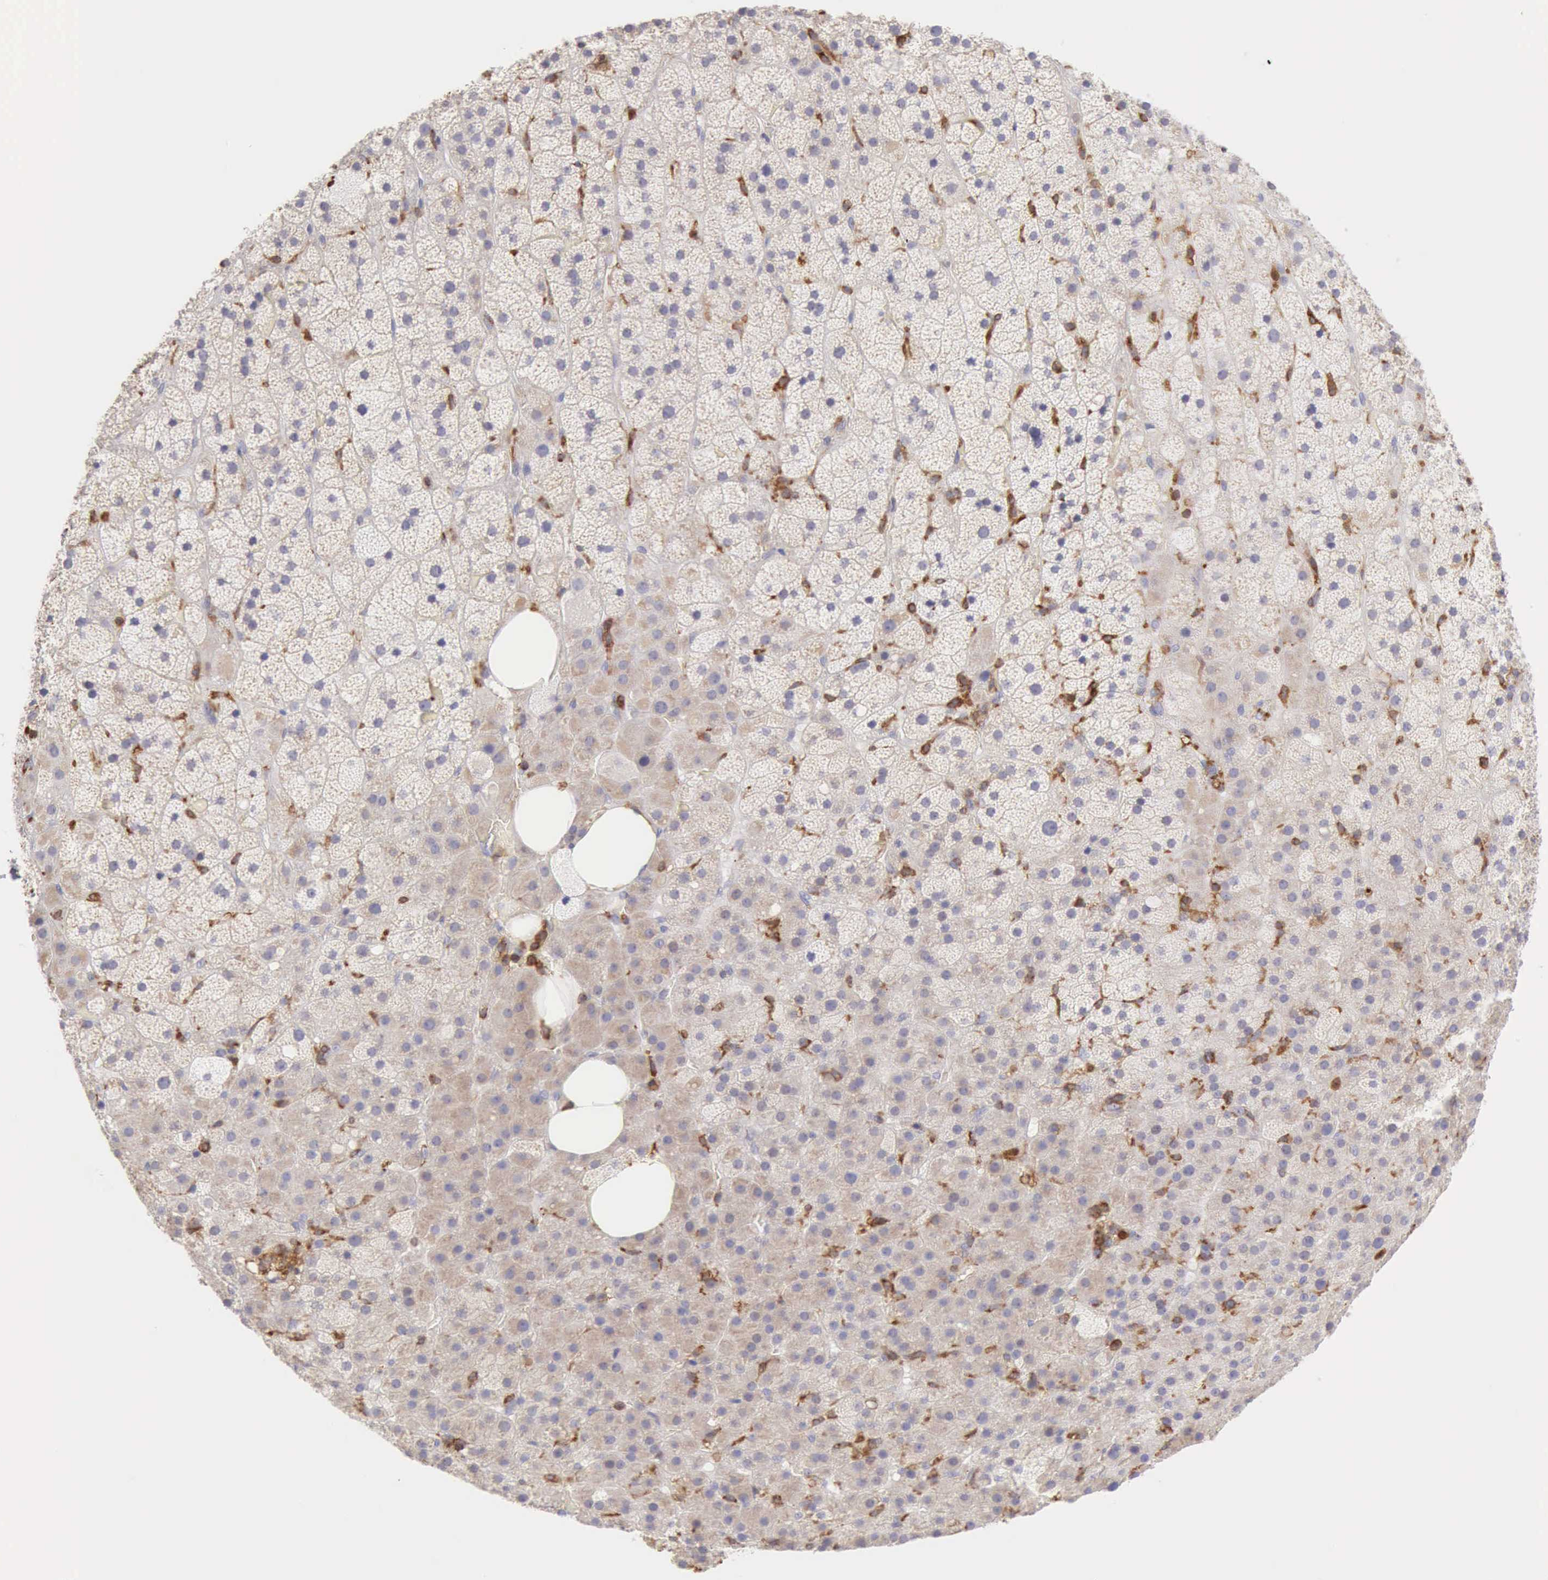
{"staining": {"intensity": "weak", "quantity": "<25%", "location": "cytoplasmic/membranous"}, "tissue": "adrenal gland", "cell_type": "Glandular cells", "image_type": "normal", "snomed": [{"axis": "morphology", "description": "Normal tissue, NOS"}, {"axis": "topography", "description": "Adrenal gland"}], "caption": "There is no significant positivity in glandular cells of adrenal gland. Nuclei are stained in blue.", "gene": "ARHGAP4", "patient": {"sex": "male", "age": 35}}